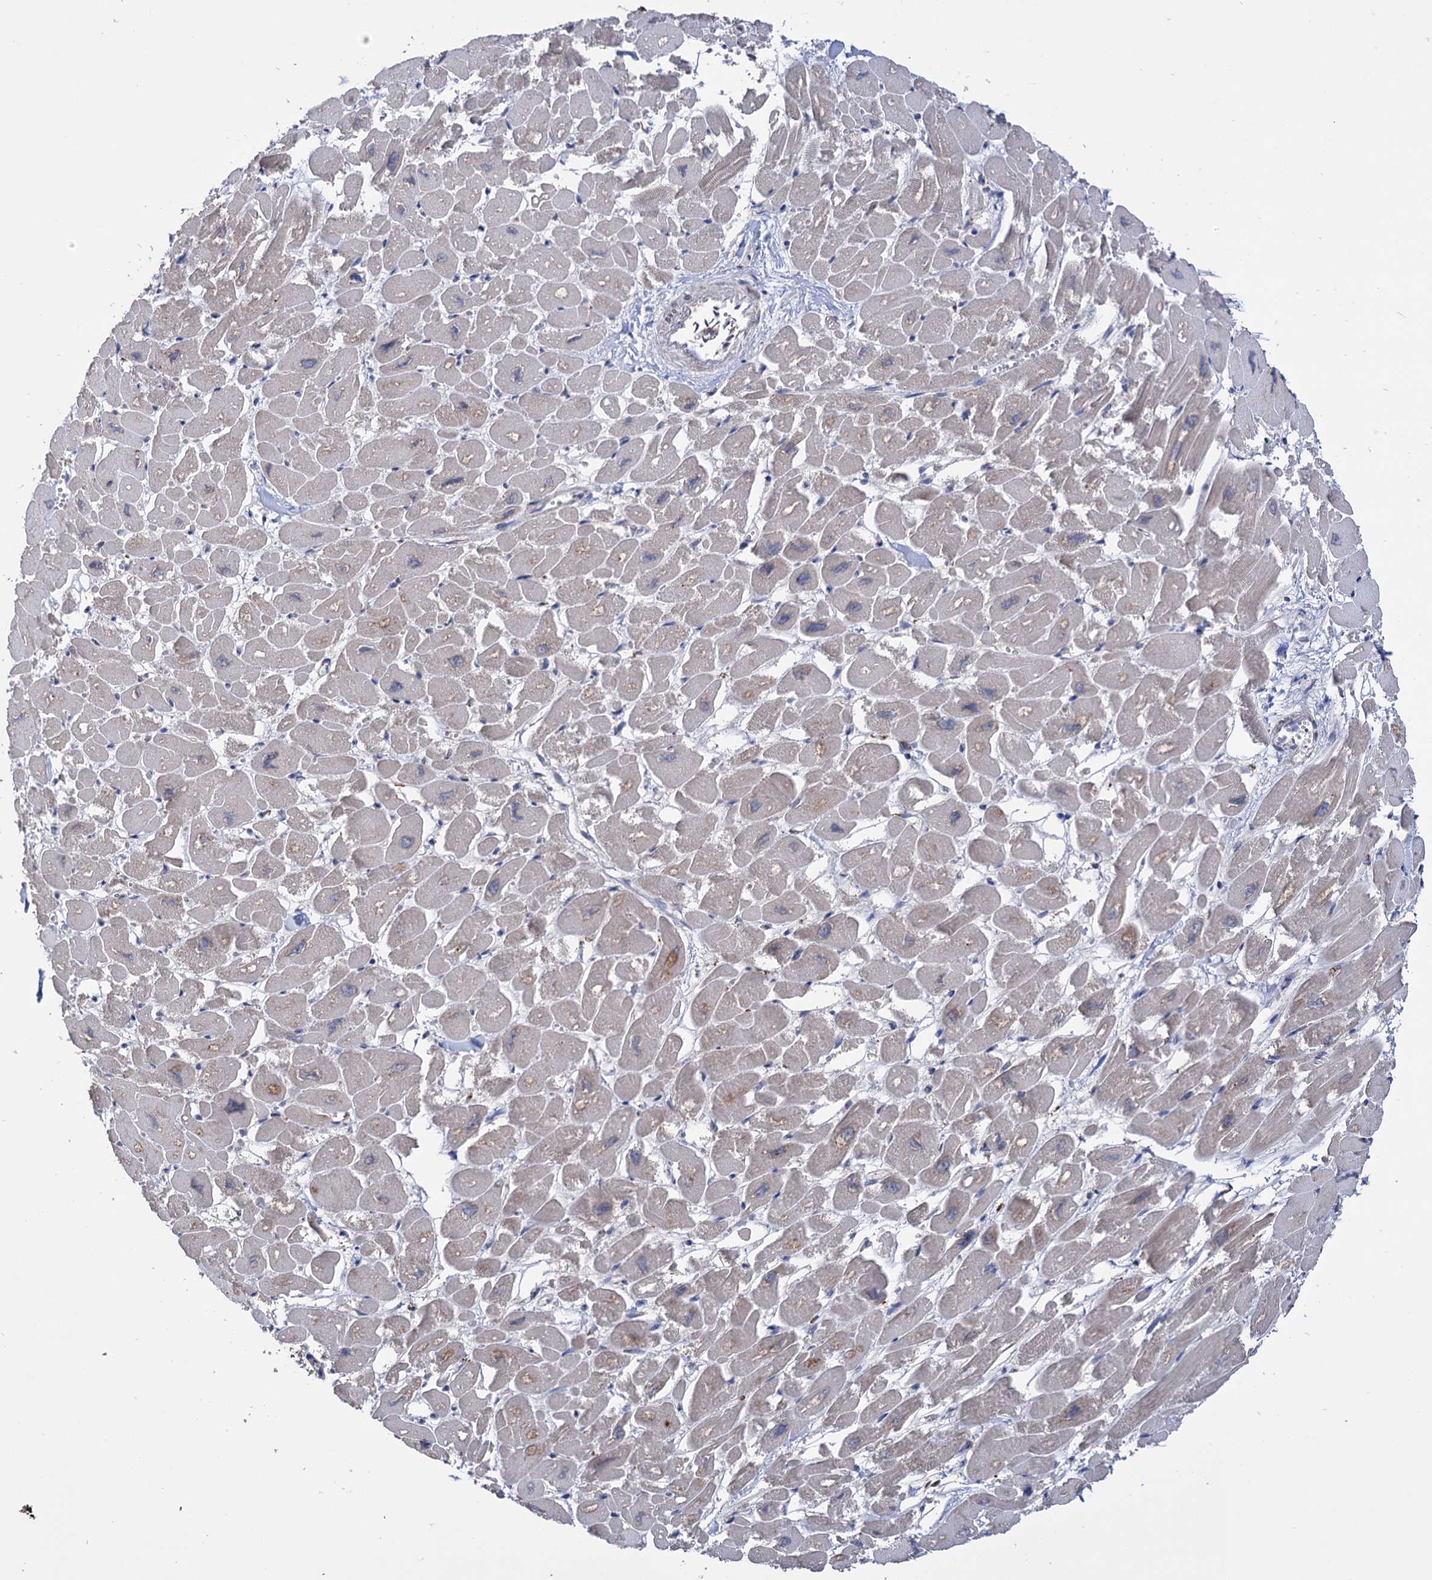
{"staining": {"intensity": "moderate", "quantity": "25%-75%", "location": "cytoplasmic/membranous"}, "tissue": "heart muscle", "cell_type": "Cardiomyocytes", "image_type": "normal", "snomed": [{"axis": "morphology", "description": "Normal tissue, NOS"}, {"axis": "topography", "description": "Heart"}], "caption": "DAB immunohistochemical staining of normal human heart muscle shows moderate cytoplasmic/membranous protein staining in about 25%-75% of cardiomyocytes.", "gene": "CDAN1", "patient": {"sex": "male", "age": 54}}